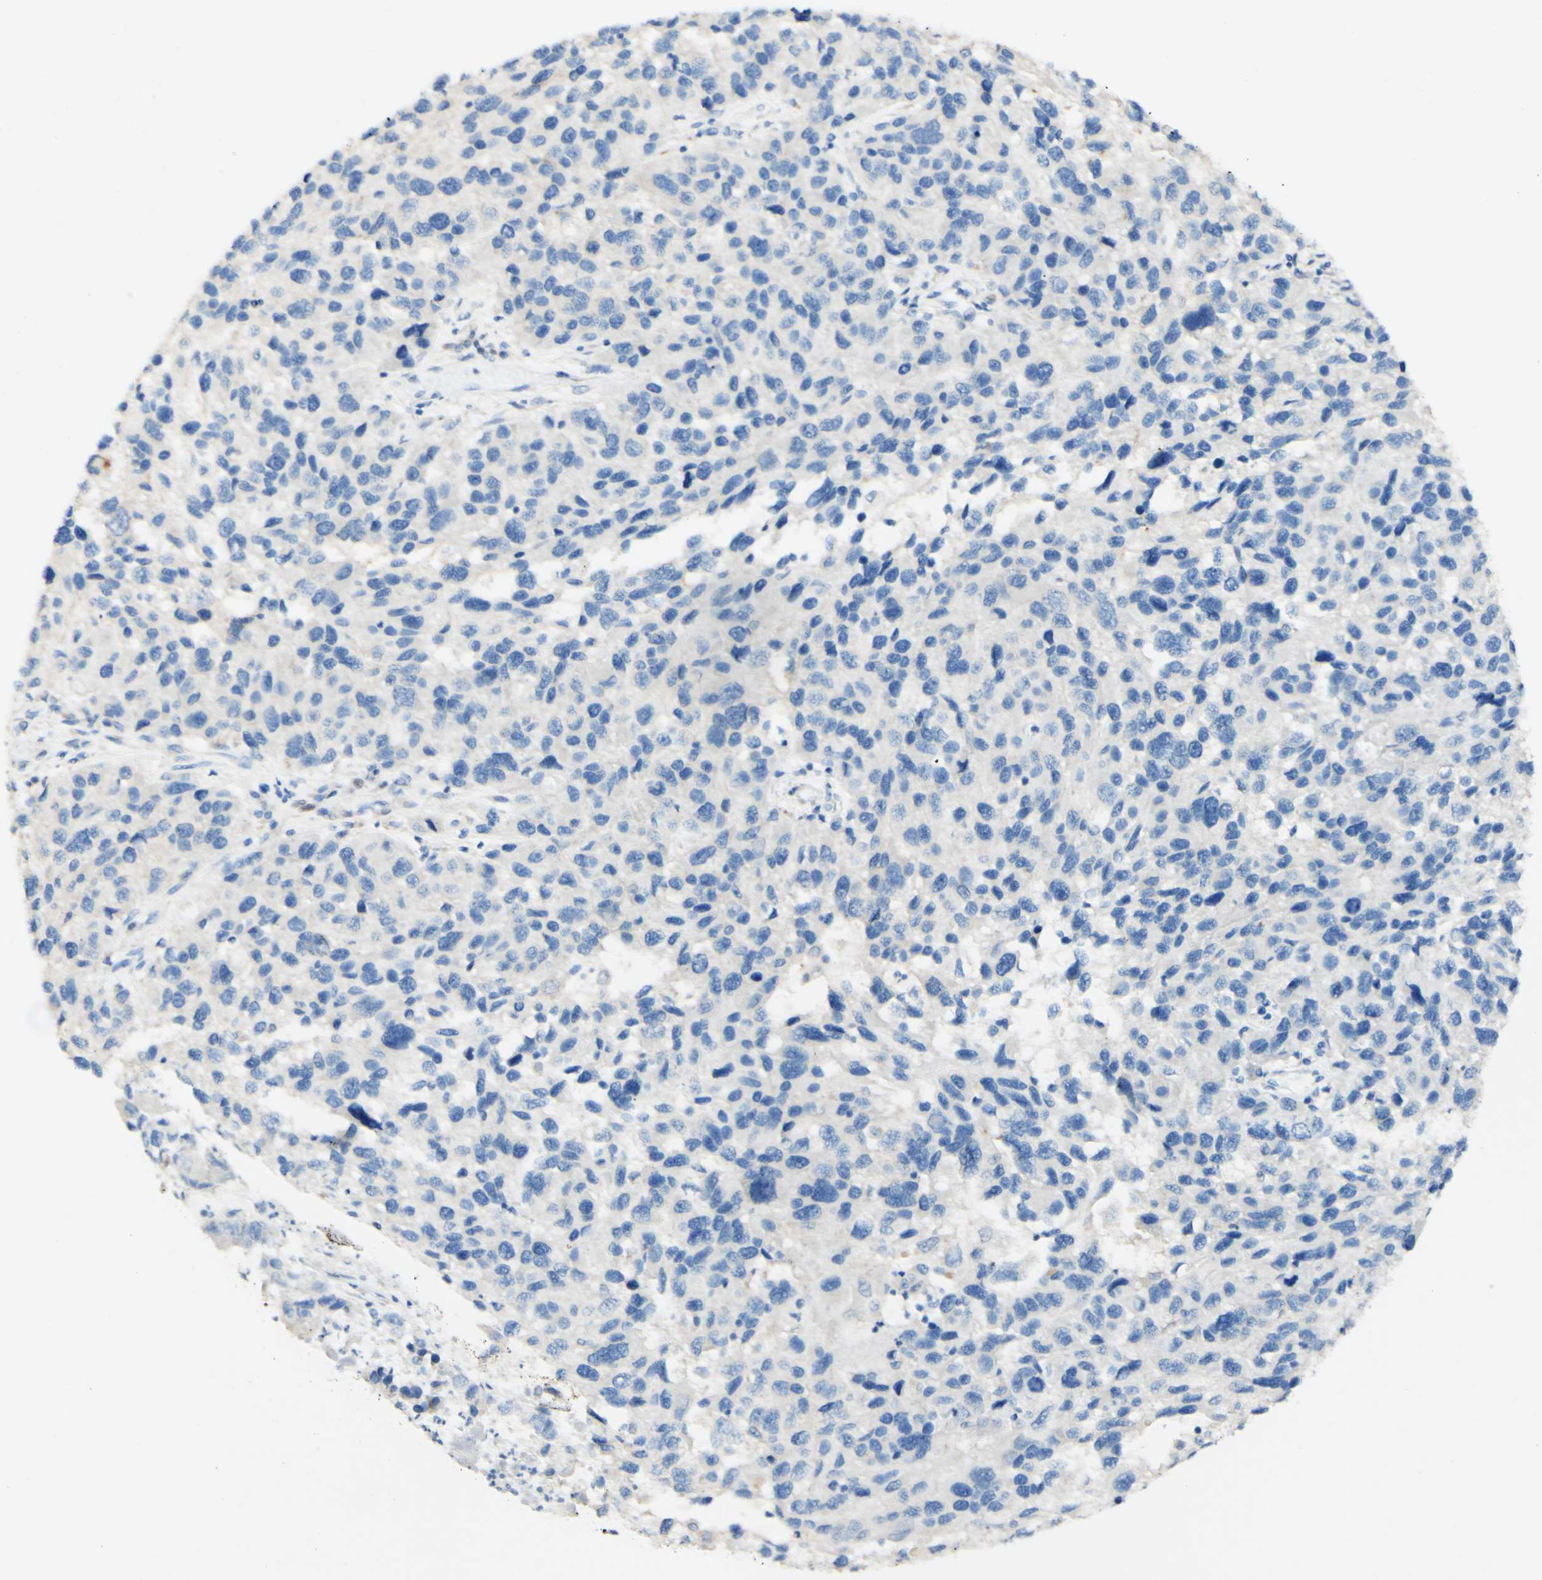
{"staining": {"intensity": "negative", "quantity": "none", "location": "none"}, "tissue": "melanoma", "cell_type": "Tumor cells", "image_type": "cancer", "snomed": [{"axis": "morphology", "description": "Malignant melanoma, NOS"}, {"axis": "topography", "description": "Skin"}], "caption": "Human melanoma stained for a protein using immunohistochemistry displays no positivity in tumor cells.", "gene": "FGF4", "patient": {"sex": "male", "age": 53}}